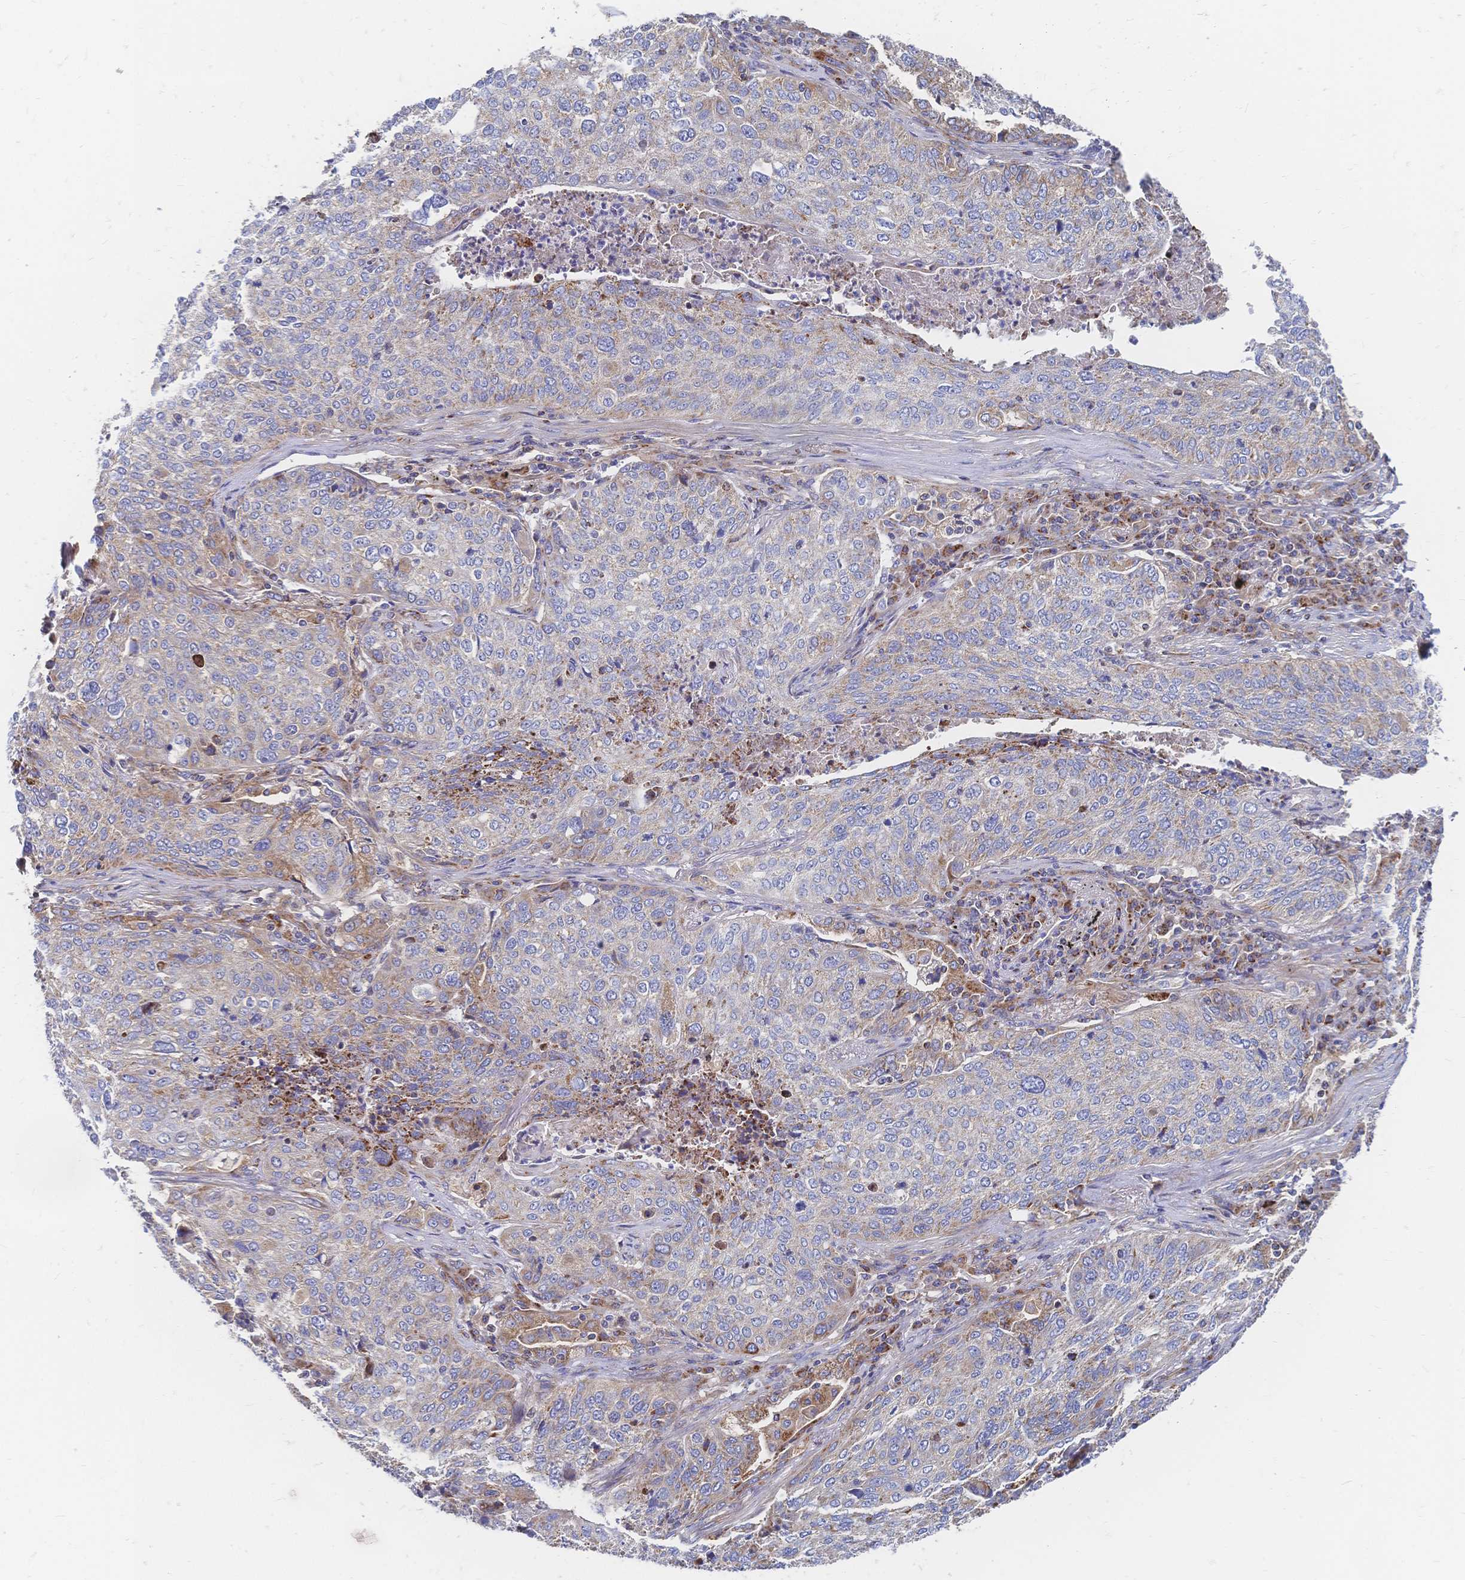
{"staining": {"intensity": "negative", "quantity": "none", "location": "none"}, "tissue": "lung cancer", "cell_type": "Tumor cells", "image_type": "cancer", "snomed": [{"axis": "morphology", "description": "Squamous cell carcinoma, NOS"}, {"axis": "topography", "description": "Lung"}], "caption": "DAB (3,3'-diaminobenzidine) immunohistochemical staining of human lung squamous cell carcinoma displays no significant expression in tumor cells. Nuclei are stained in blue.", "gene": "SORBS1", "patient": {"sex": "male", "age": 63}}